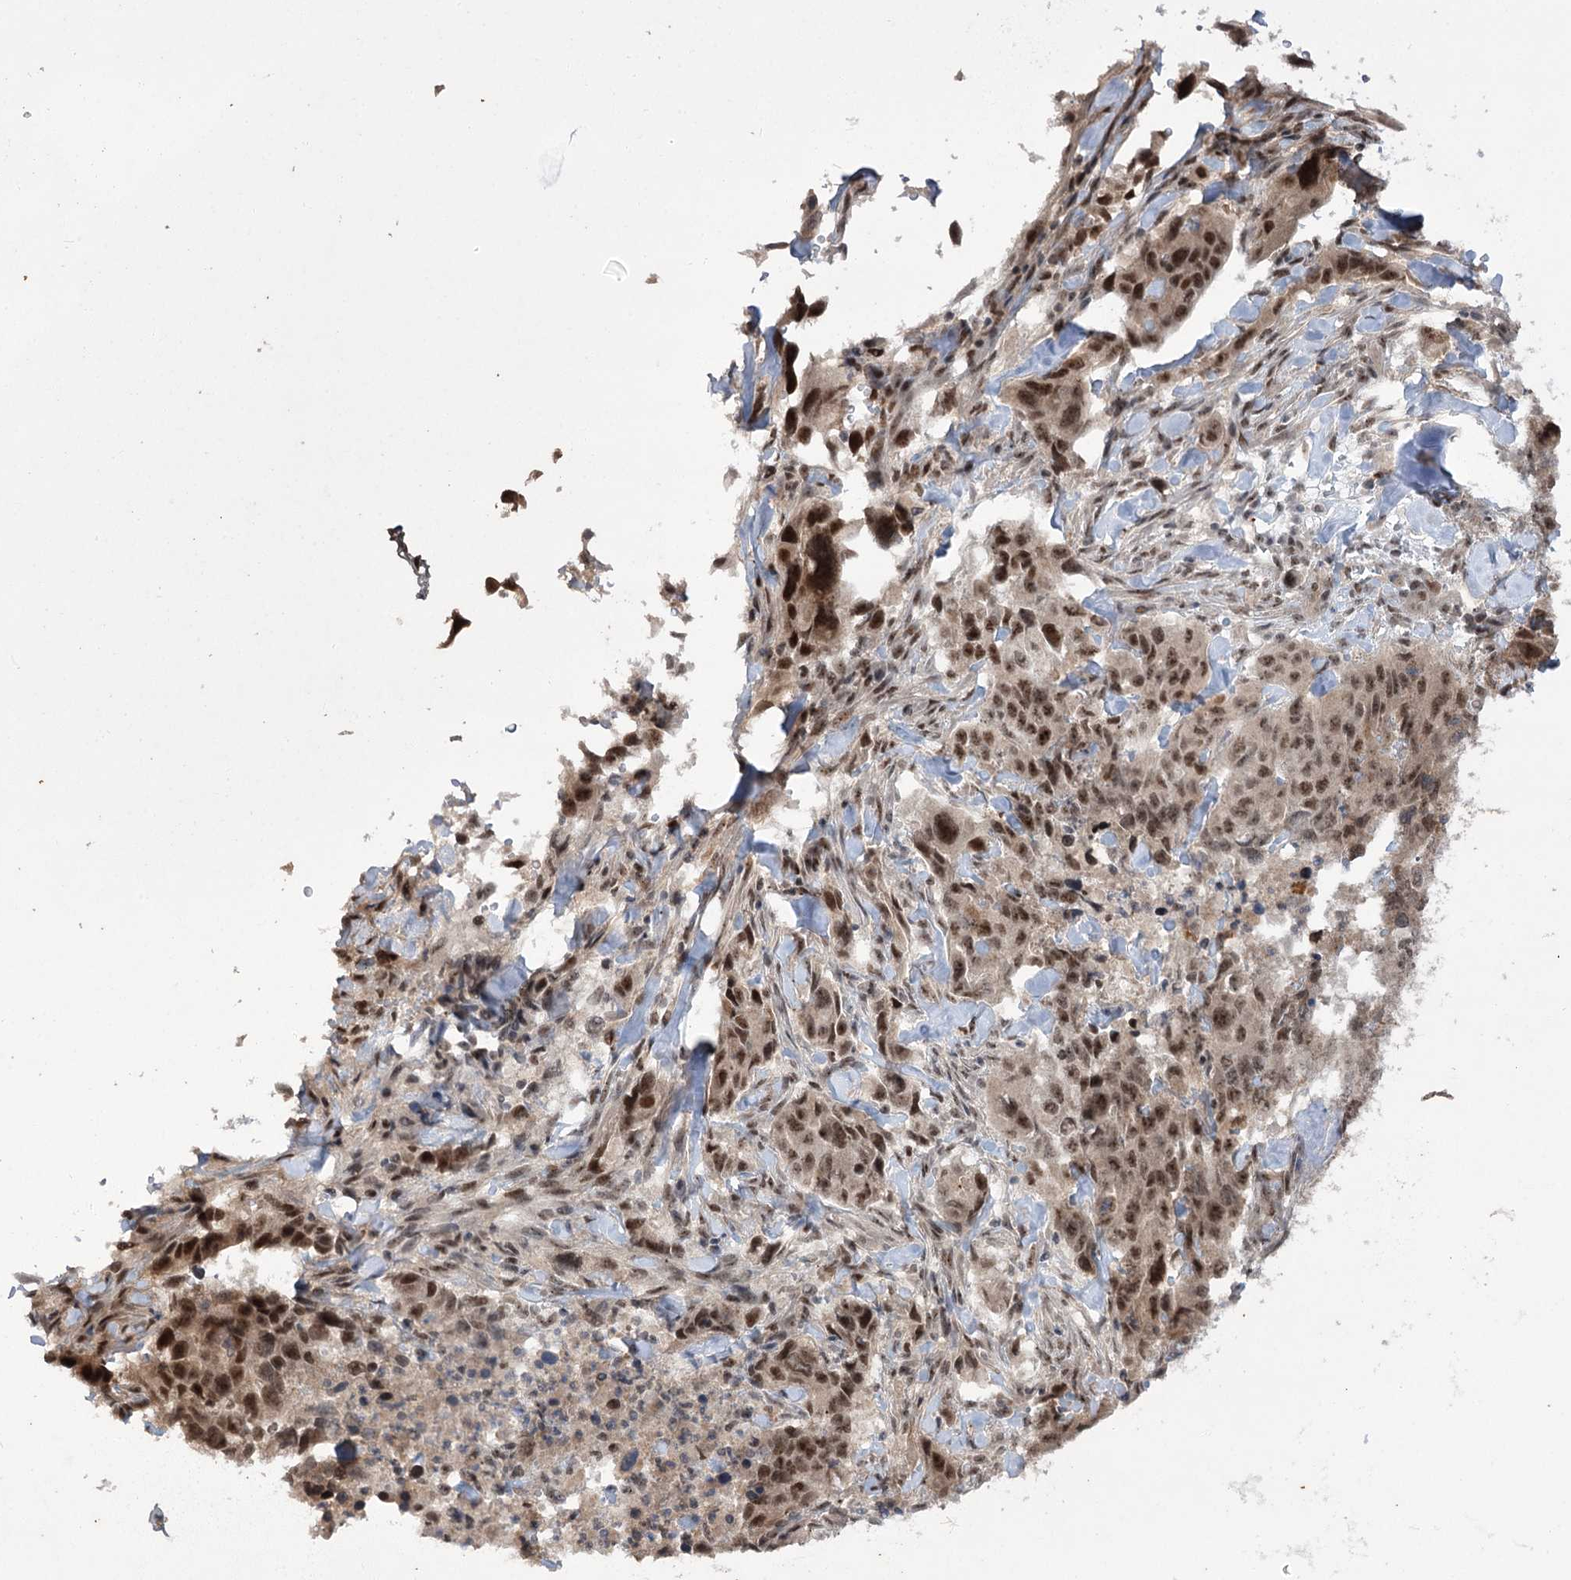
{"staining": {"intensity": "moderate", "quantity": ">75%", "location": "nuclear"}, "tissue": "lung cancer", "cell_type": "Tumor cells", "image_type": "cancer", "snomed": [{"axis": "morphology", "description": "Adenocarcinoma, NOS"}, {"axis": "topography", "description": "Lung"}], "caption": "Brown immunohistochemical staining in human lung cancer (adenocarcinoma) reveals moderate nuclear positivity in approximately >75% of tumor cells. (DAB (3,3'-diaminobenzidine) = brown stain, brightfield microscopy at high magnification).", "gene": "ERCC3", "patient": {"sex": "female", "age": 51}}